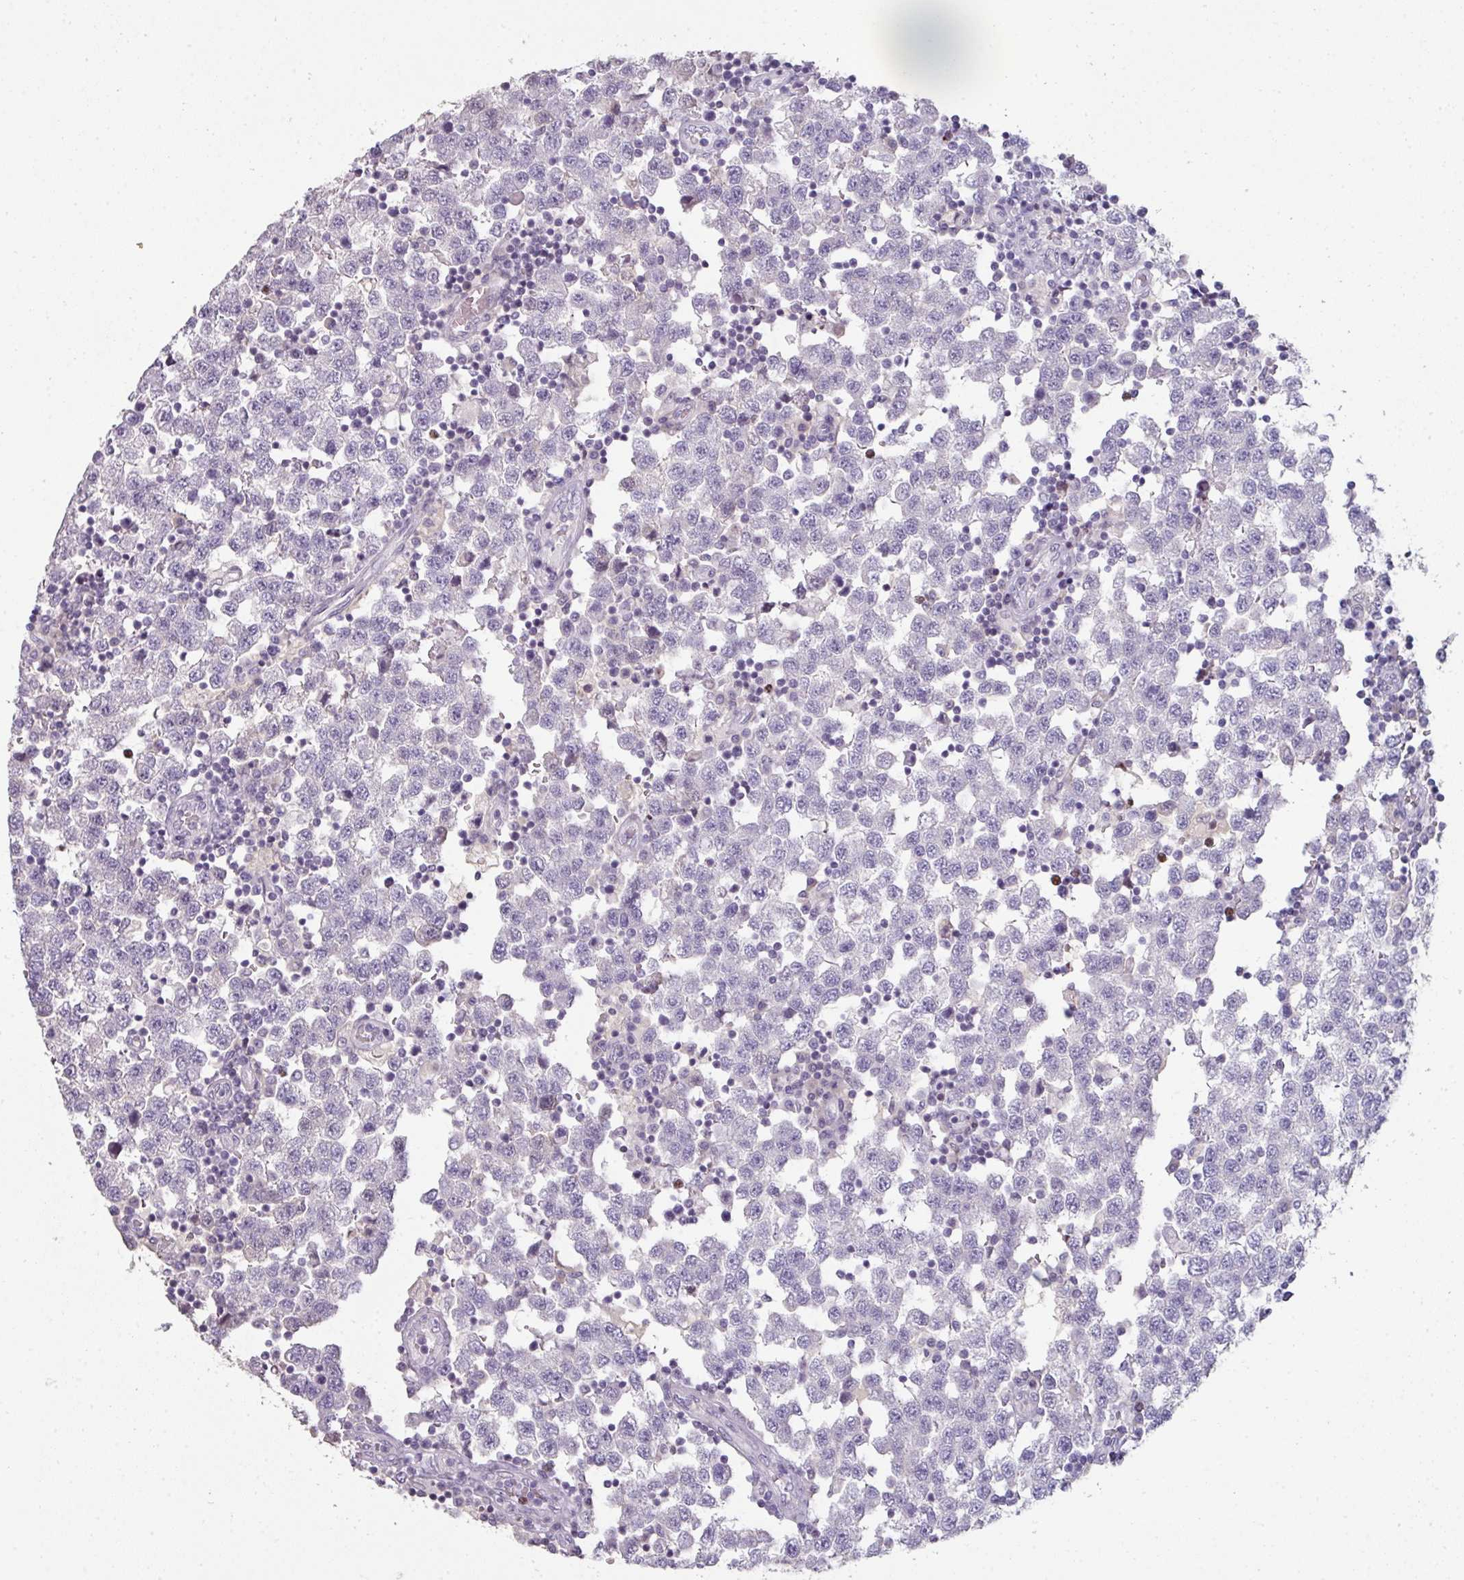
{"staining": {"intensity": "negative", "quantity": "none", "location": "none"}, "tissue": "testis cancer", "cell_type": "Tumor cells", "image_type": "cancer", "snomed": [{"axis": "morphology", "description": "Seminoma, NOS"}, {"axis": "topography", "description": "Testis"}], "caption": "This is an immunohistochemistry micrograph of human testis cancer (seminoma). There is no expression in tumor cells.", "gene": "GTF2H3", "patient": {"sex": "male", "age": 34}}